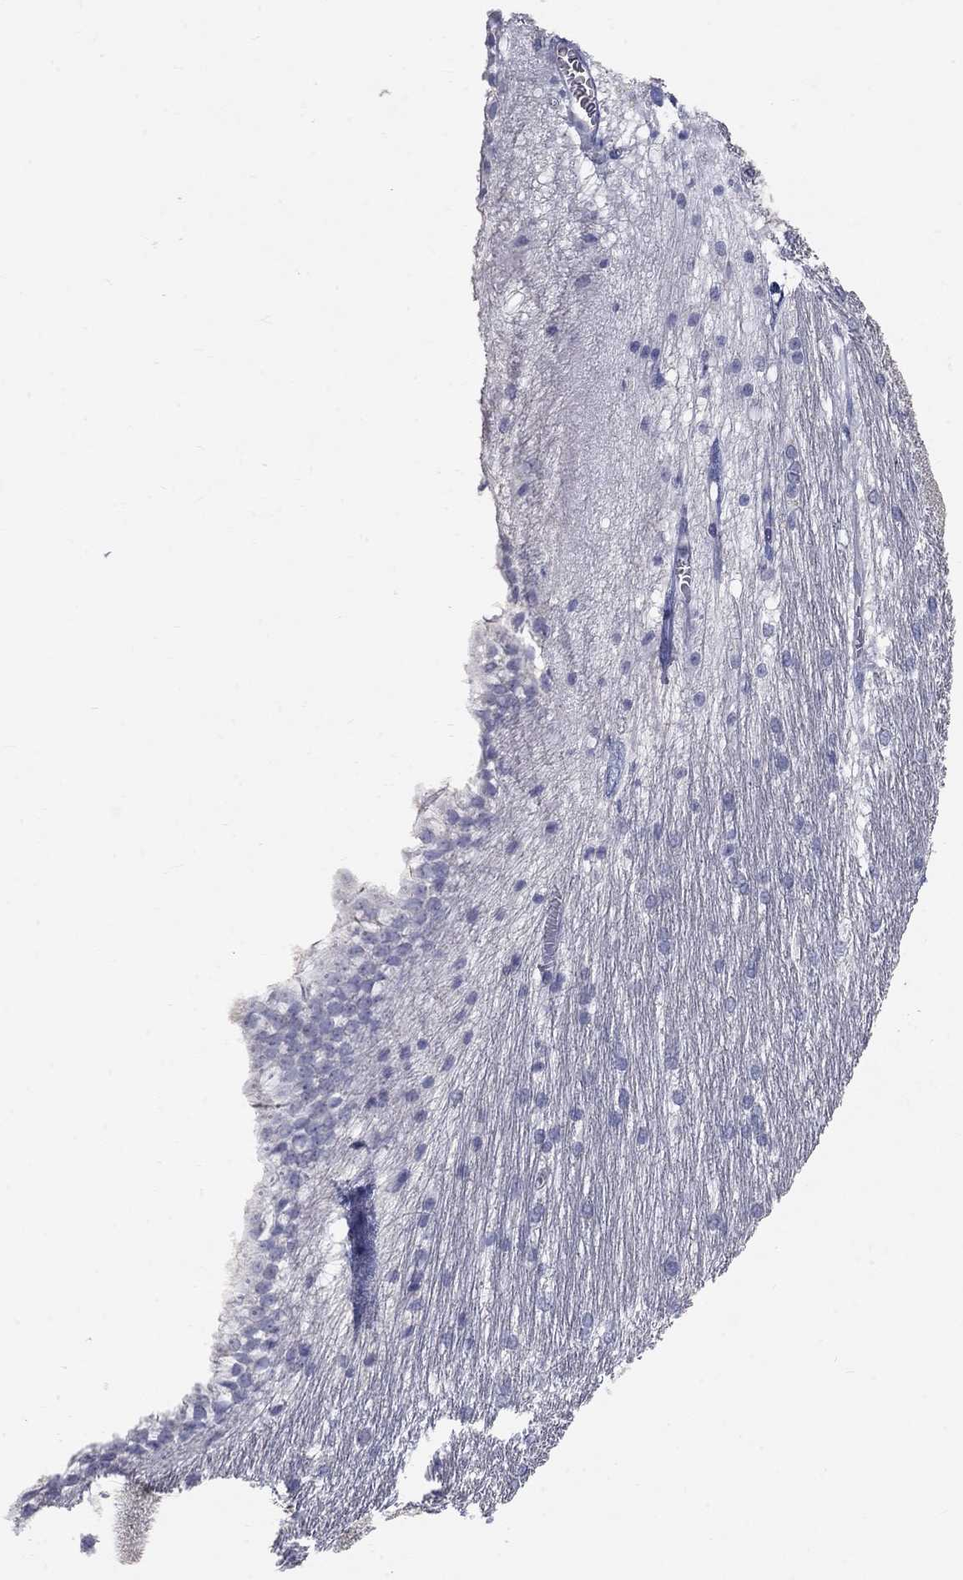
{"staining": {"intensity": "negative", "quantity": "none", "location": "none"}, "tissue": "hippocampus", "cell_type": "Glial cells", "image_type": "normal", "snomed": [{"axis": "morphology", "description": "Normal tissue, NOS"}, {"axis": "topography", "description": "Cerebral cortex"}, {"axis": "topography", "description": "Hippocampus"}], "caption": "Micrograph shows no protein staining in glial cells of unremarkable hippocampus. (Brightfield microscopy of DAB immunohistochemistry (IHC) at high magnification).", "gene": "PTH1R", "patient": {"sex": "female", "age": 19}}